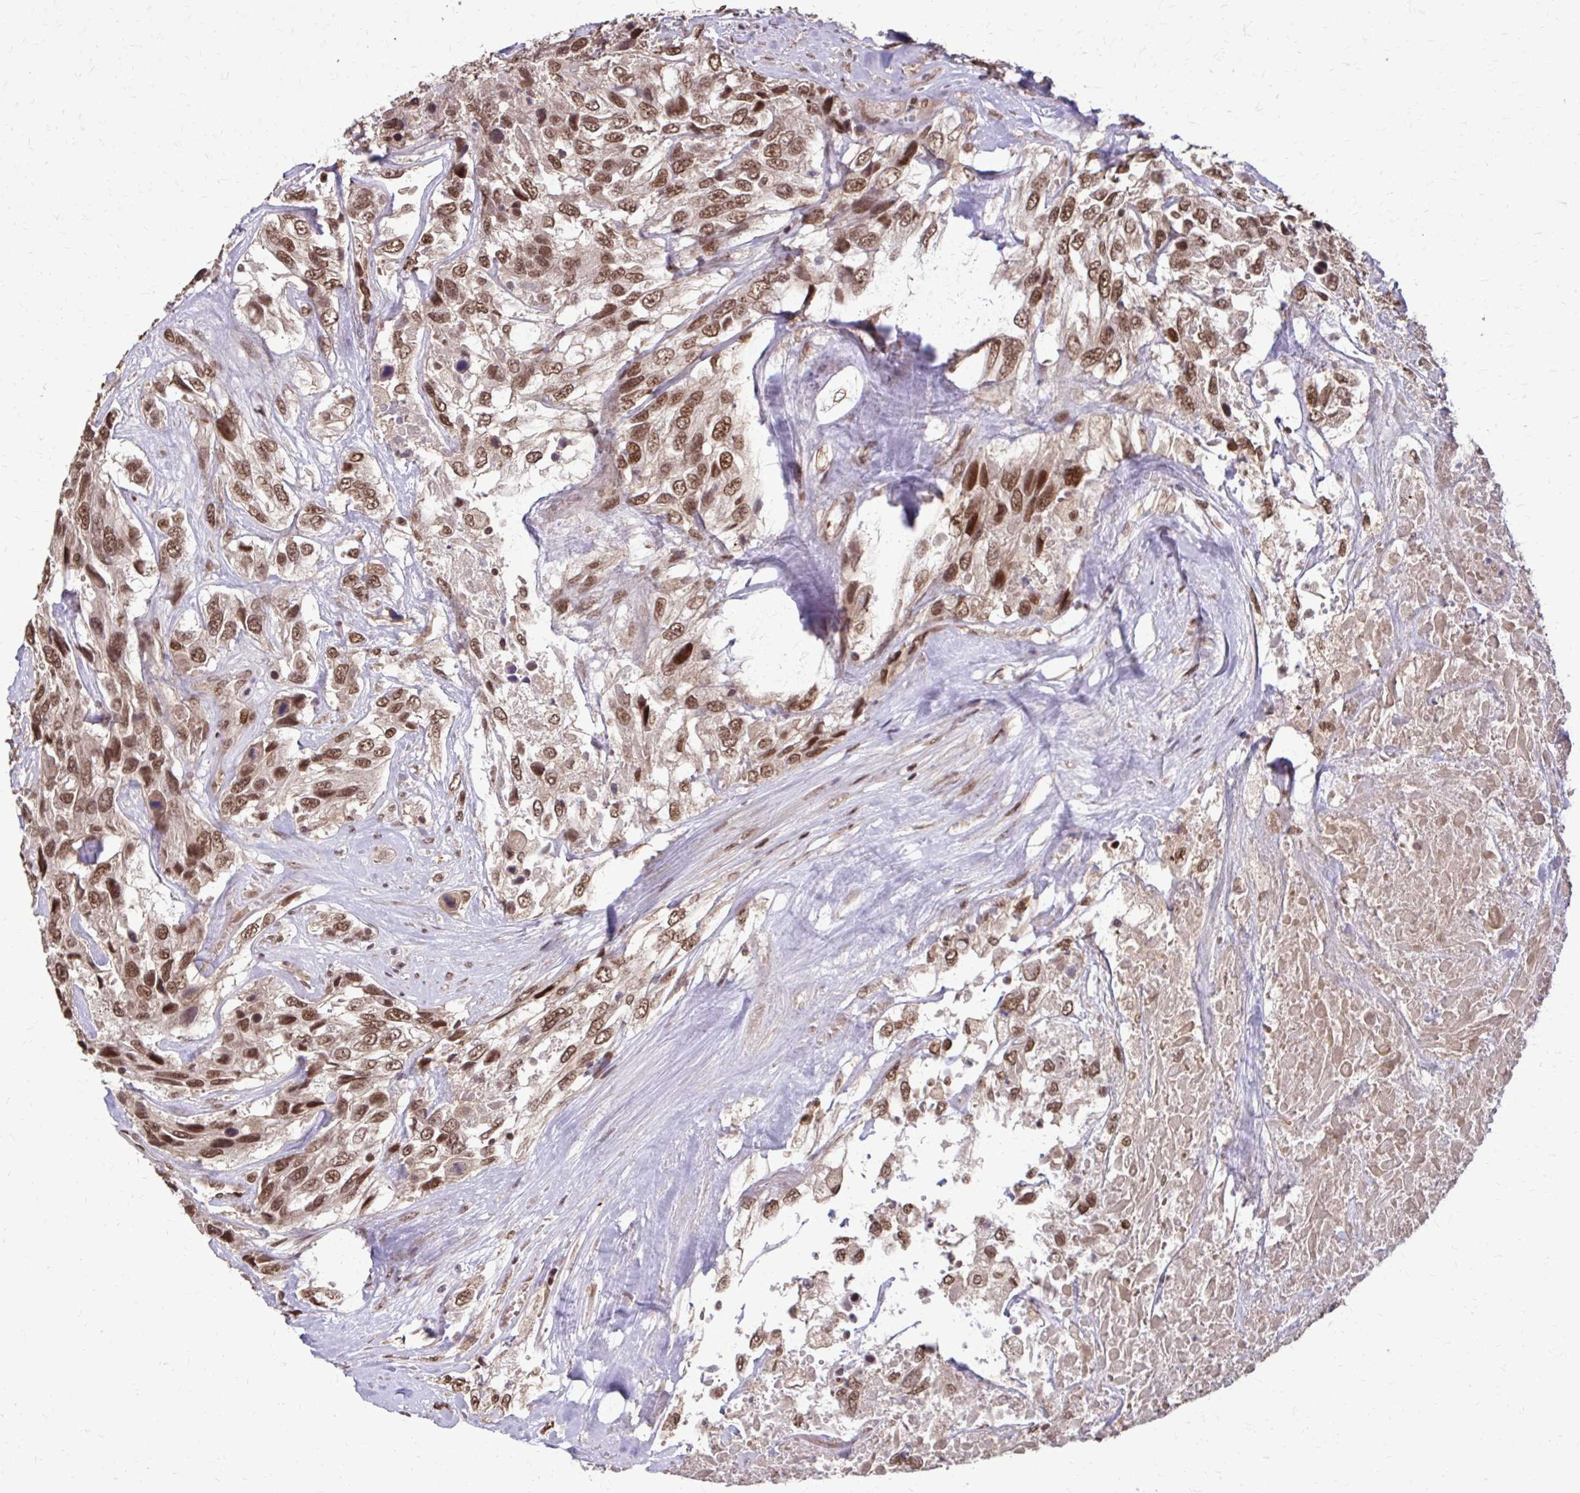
{"staining": {"intensity": "moderate", "quantity": ">75%", "location": "nuclear"}, "tissue": "urothelial cancer", "cell_type": "Tumor cells", "image_type": "cancer", "snomed": [{"axis": "morphology", "description": "Urothelial carcinoma, High grade"}, {"axis": "topography", "description": "Urinary bladder"}], "caption": "IHC (DAB) staining of urothelial cancer shows moderate nuclear protein staining in about >75% of tumor cells. (Brightfield microscopy of DAB IHC at high magnification).", "gene": "SS18", "patient": {"sex": "female", "age": 70}}